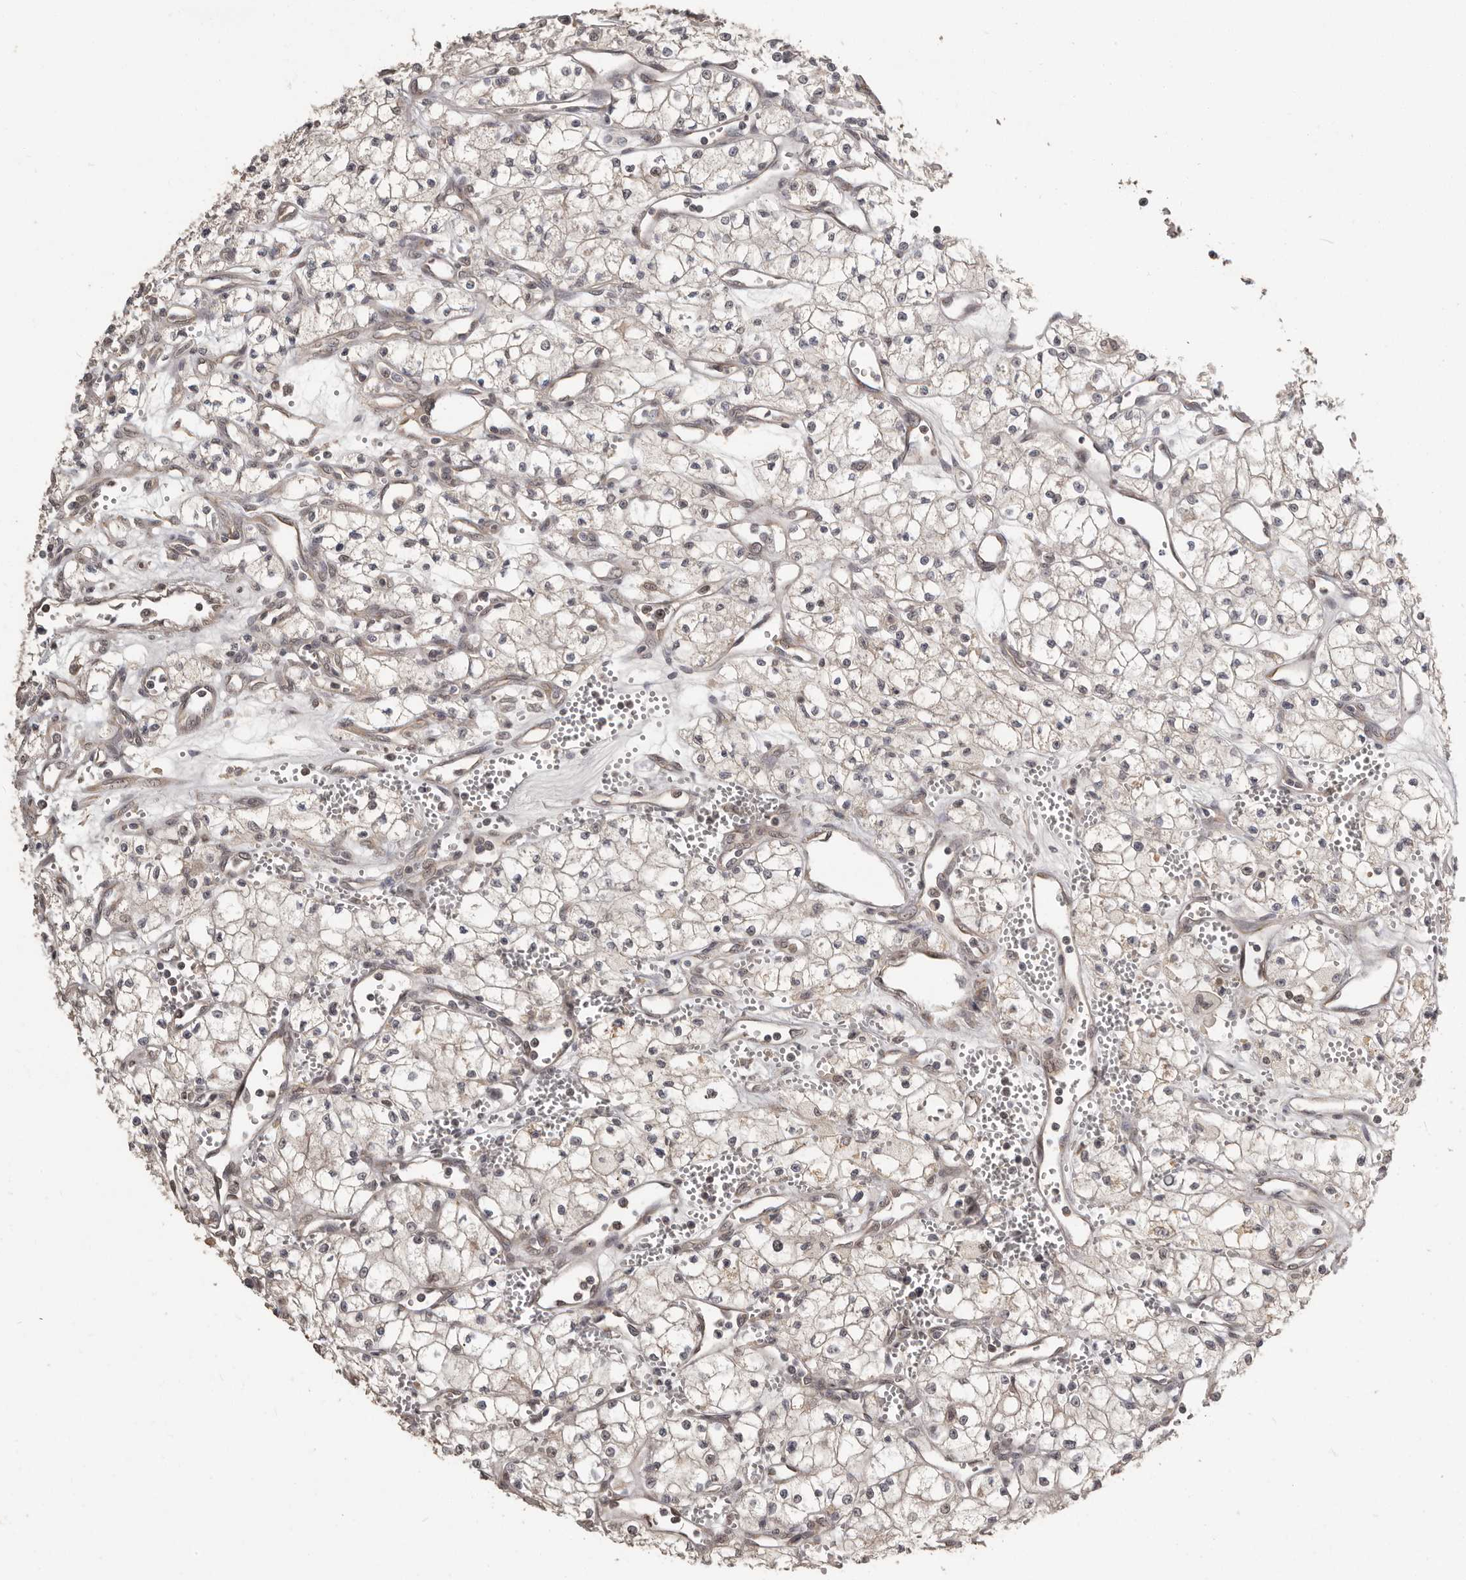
{"staining": {"intensity": "negative", "quantity": "none", "location": "none"}, "tissue": "renal cancer", "cell_type": "Tumor cells", "image_type": "cancer", "snomed": [{"axis": "morphology", "description": "Adenocarcinoma, NOS"}, {"axis": "topography", "description": "Kidney"}], "caption": "High power microscopy histopathology image of an immunohistochemistry (IHC) image of renal adenocarcinoma, revealing no significant positivity in tumor cells. The staining is performed using DAB (3,3'-diaminobenzidine) brown chromogen with nuclei counter-stained in using hematoxylin.", "gene": "ZFP14", "patient": {"sex": "male", "age": 59}}